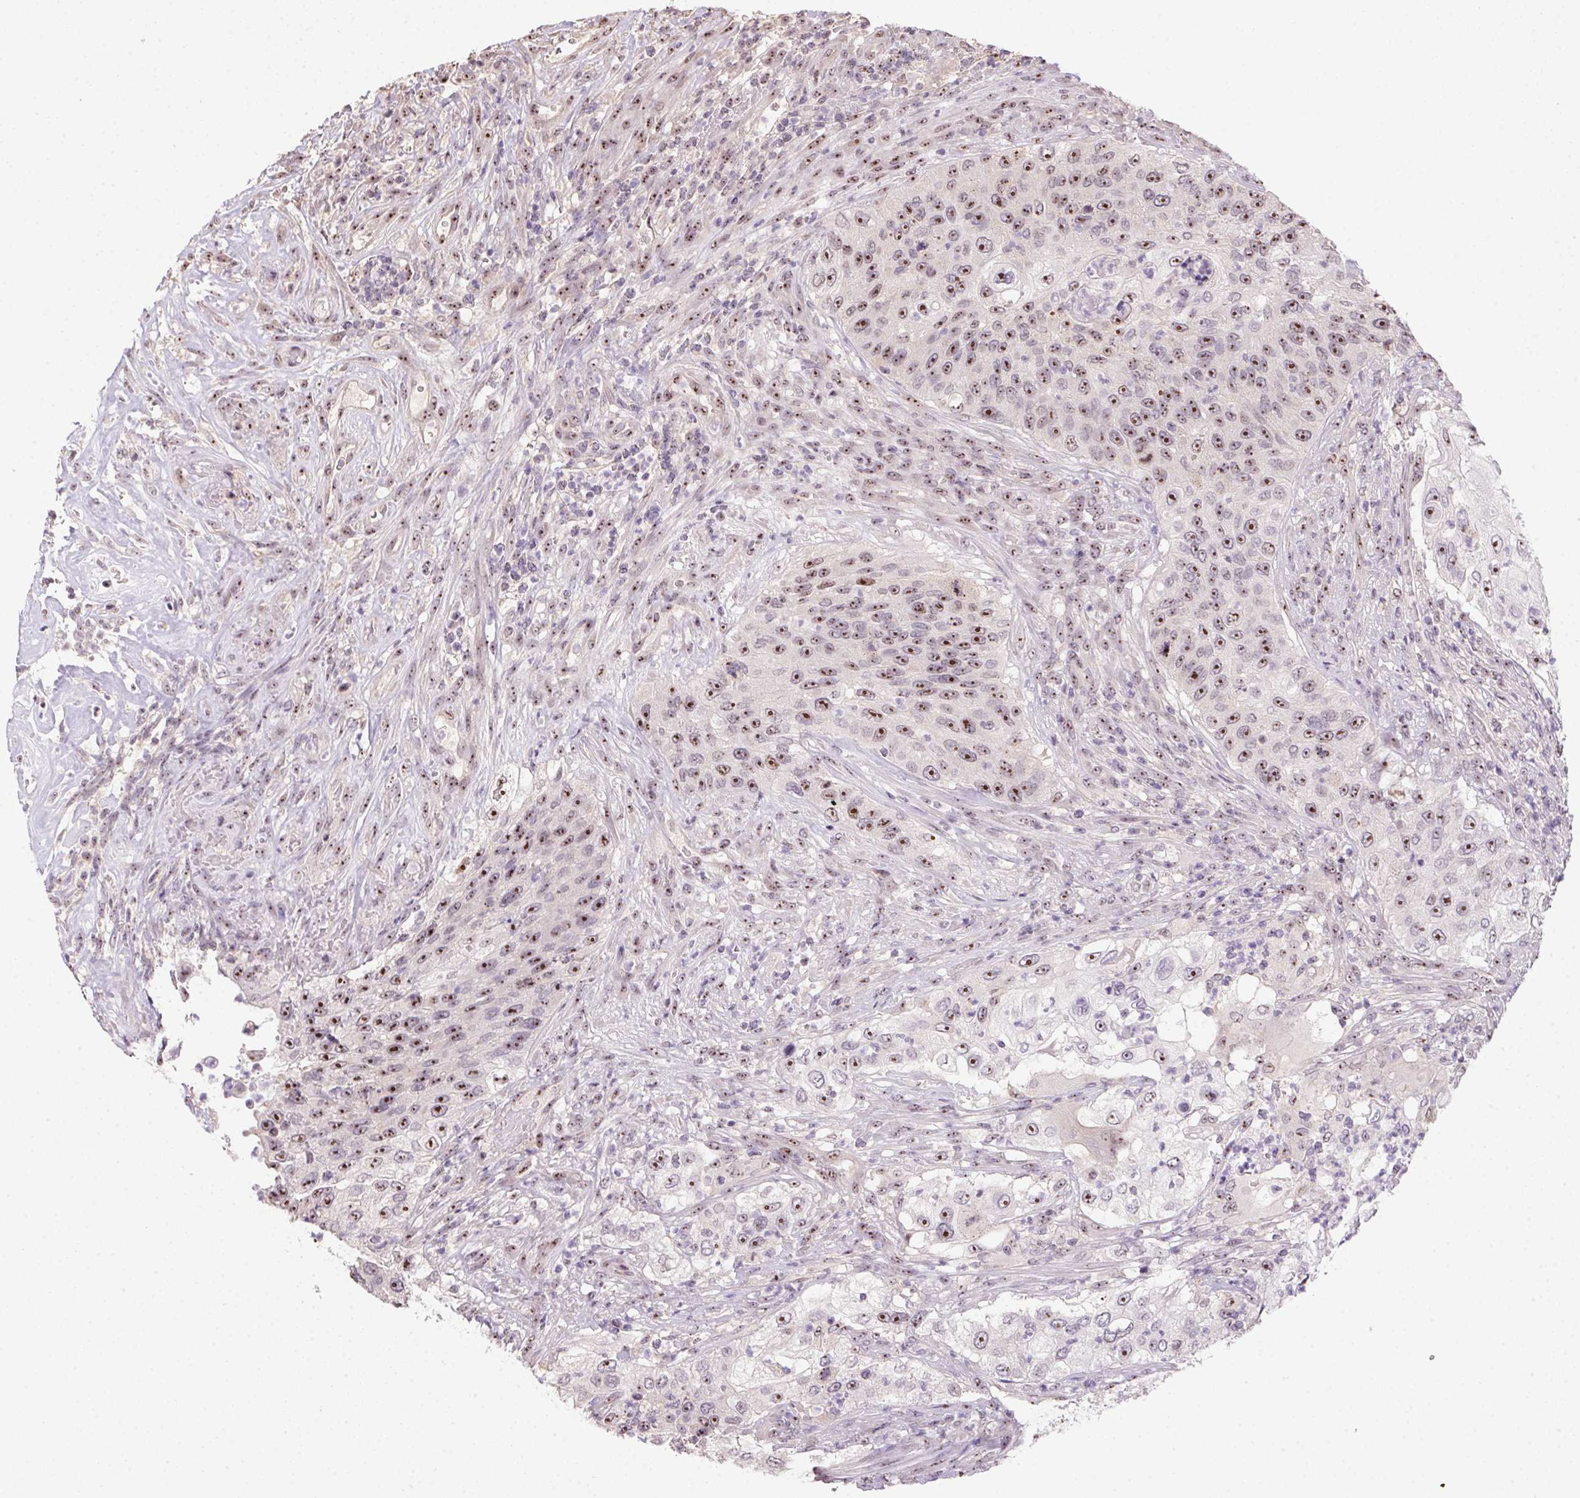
{"staining": {"intensity": "moderate", "quantity": ">75%", "location": "nuclear"}, "tissue": "urothelial cancer", "cell_type": "Tumor cells", "image_type": "cancer", "snomed": [{"axis": "morphology", "description": "Urothelial carcinoma, High grade"}, {"axis": "topography", "description": "Urinary bladder"}], "caption": "Immunohistochemical staining of urothelial cancer demonstrates moderate nuclear protein positivity in approximately >75% of tumor cells.", "gene": "BATF2", "patient": {"sex": "female", "age": 60}}